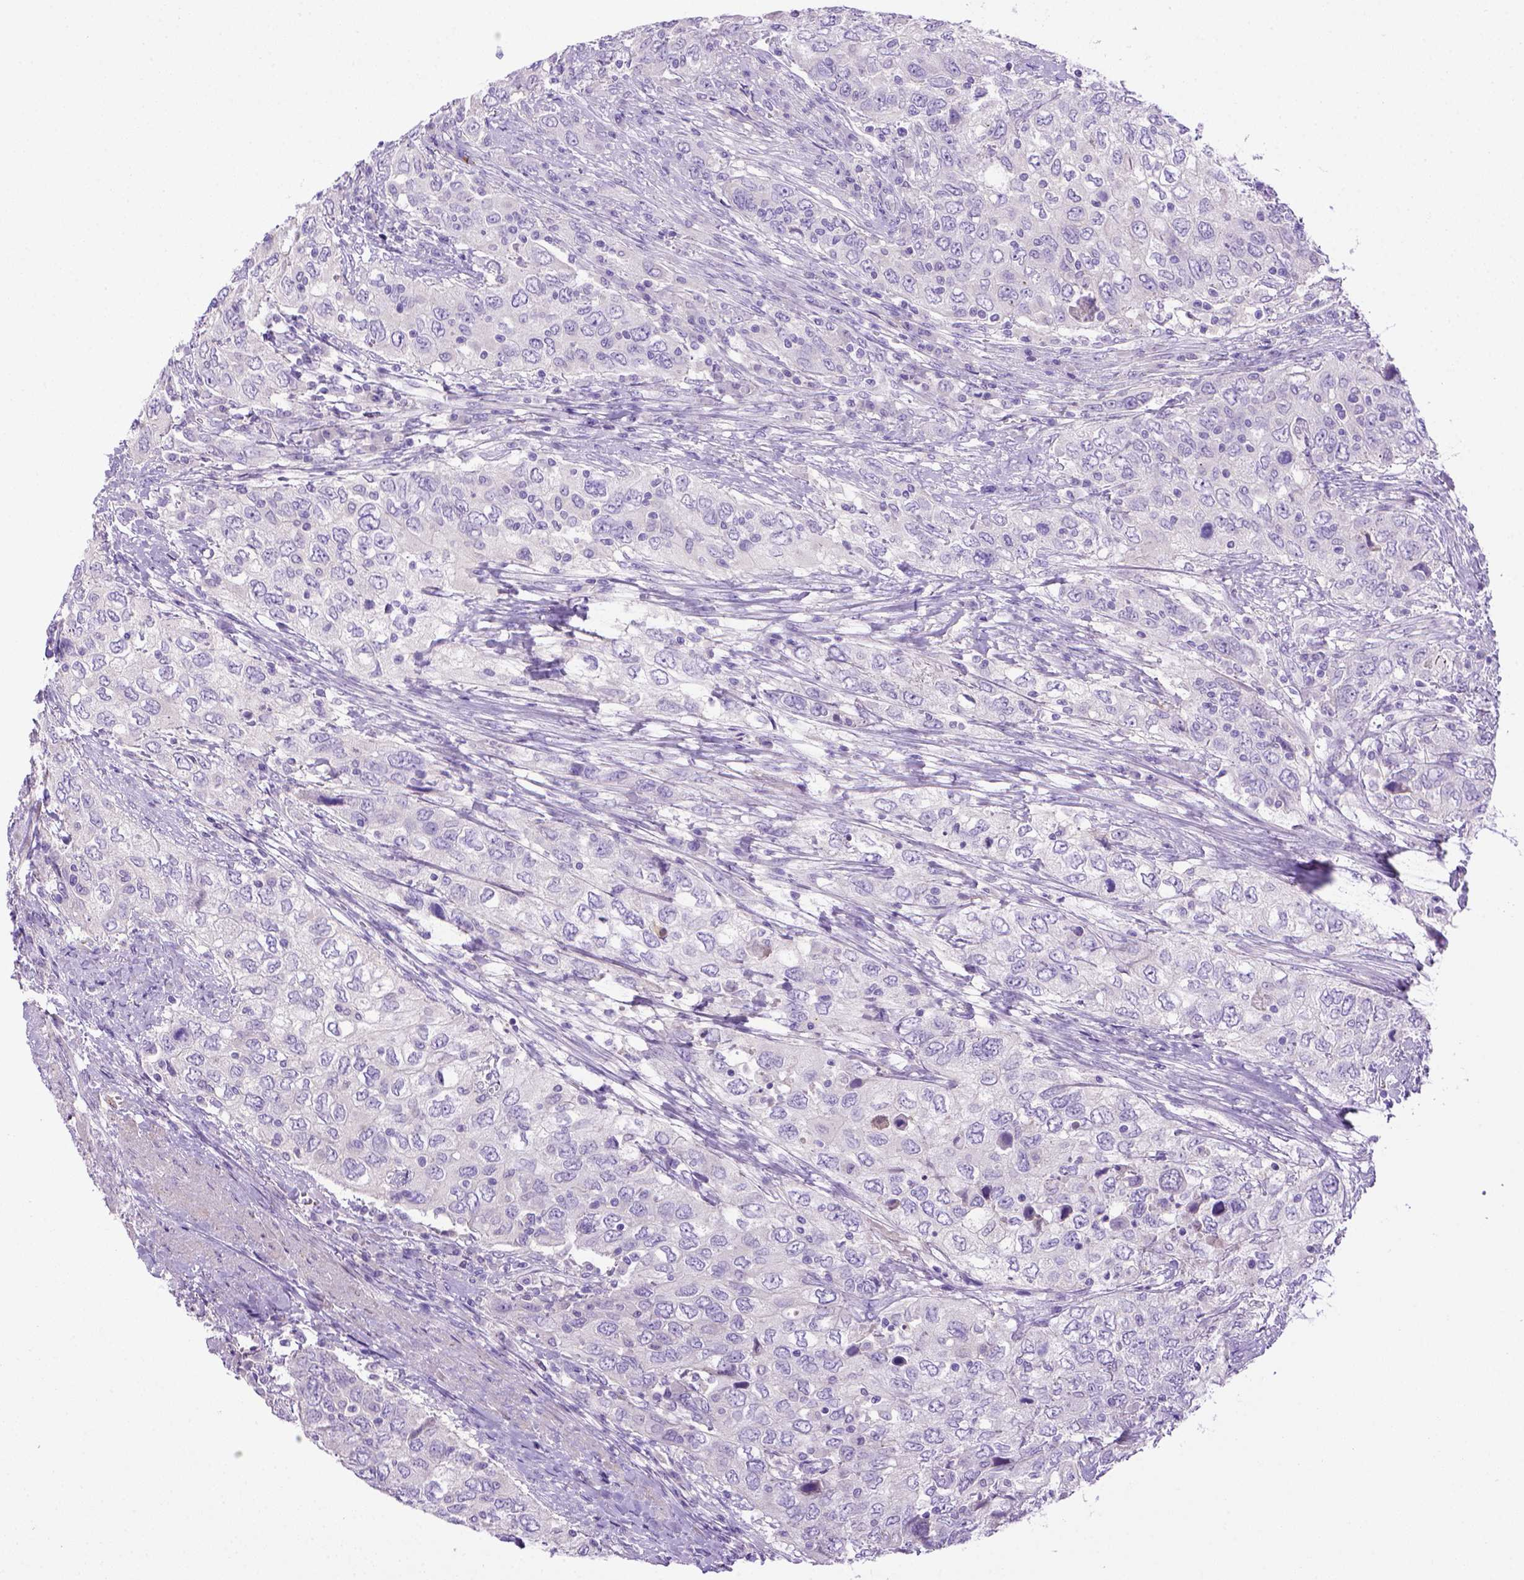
{"staining": {"intensity": "negative", "quantity": "none", "location": "none"}, "tissue": "urothelial cancer", "cell_type": "Tumor cells", "image_type": "cancer", "snomed": [{"axis": "morphology", "description": "Urothelial carcinoma, High grade"}, {"axis": "topography", "description": "Urinary bladder"}], "caption": "Immunohistochemistry (IHC) micrograph of human urothelial cancer stained for a protein (brown), which reveals no staining in tumor cells.", "gene": "BAAT", "patient": {"sex": "male", "age": 76}}